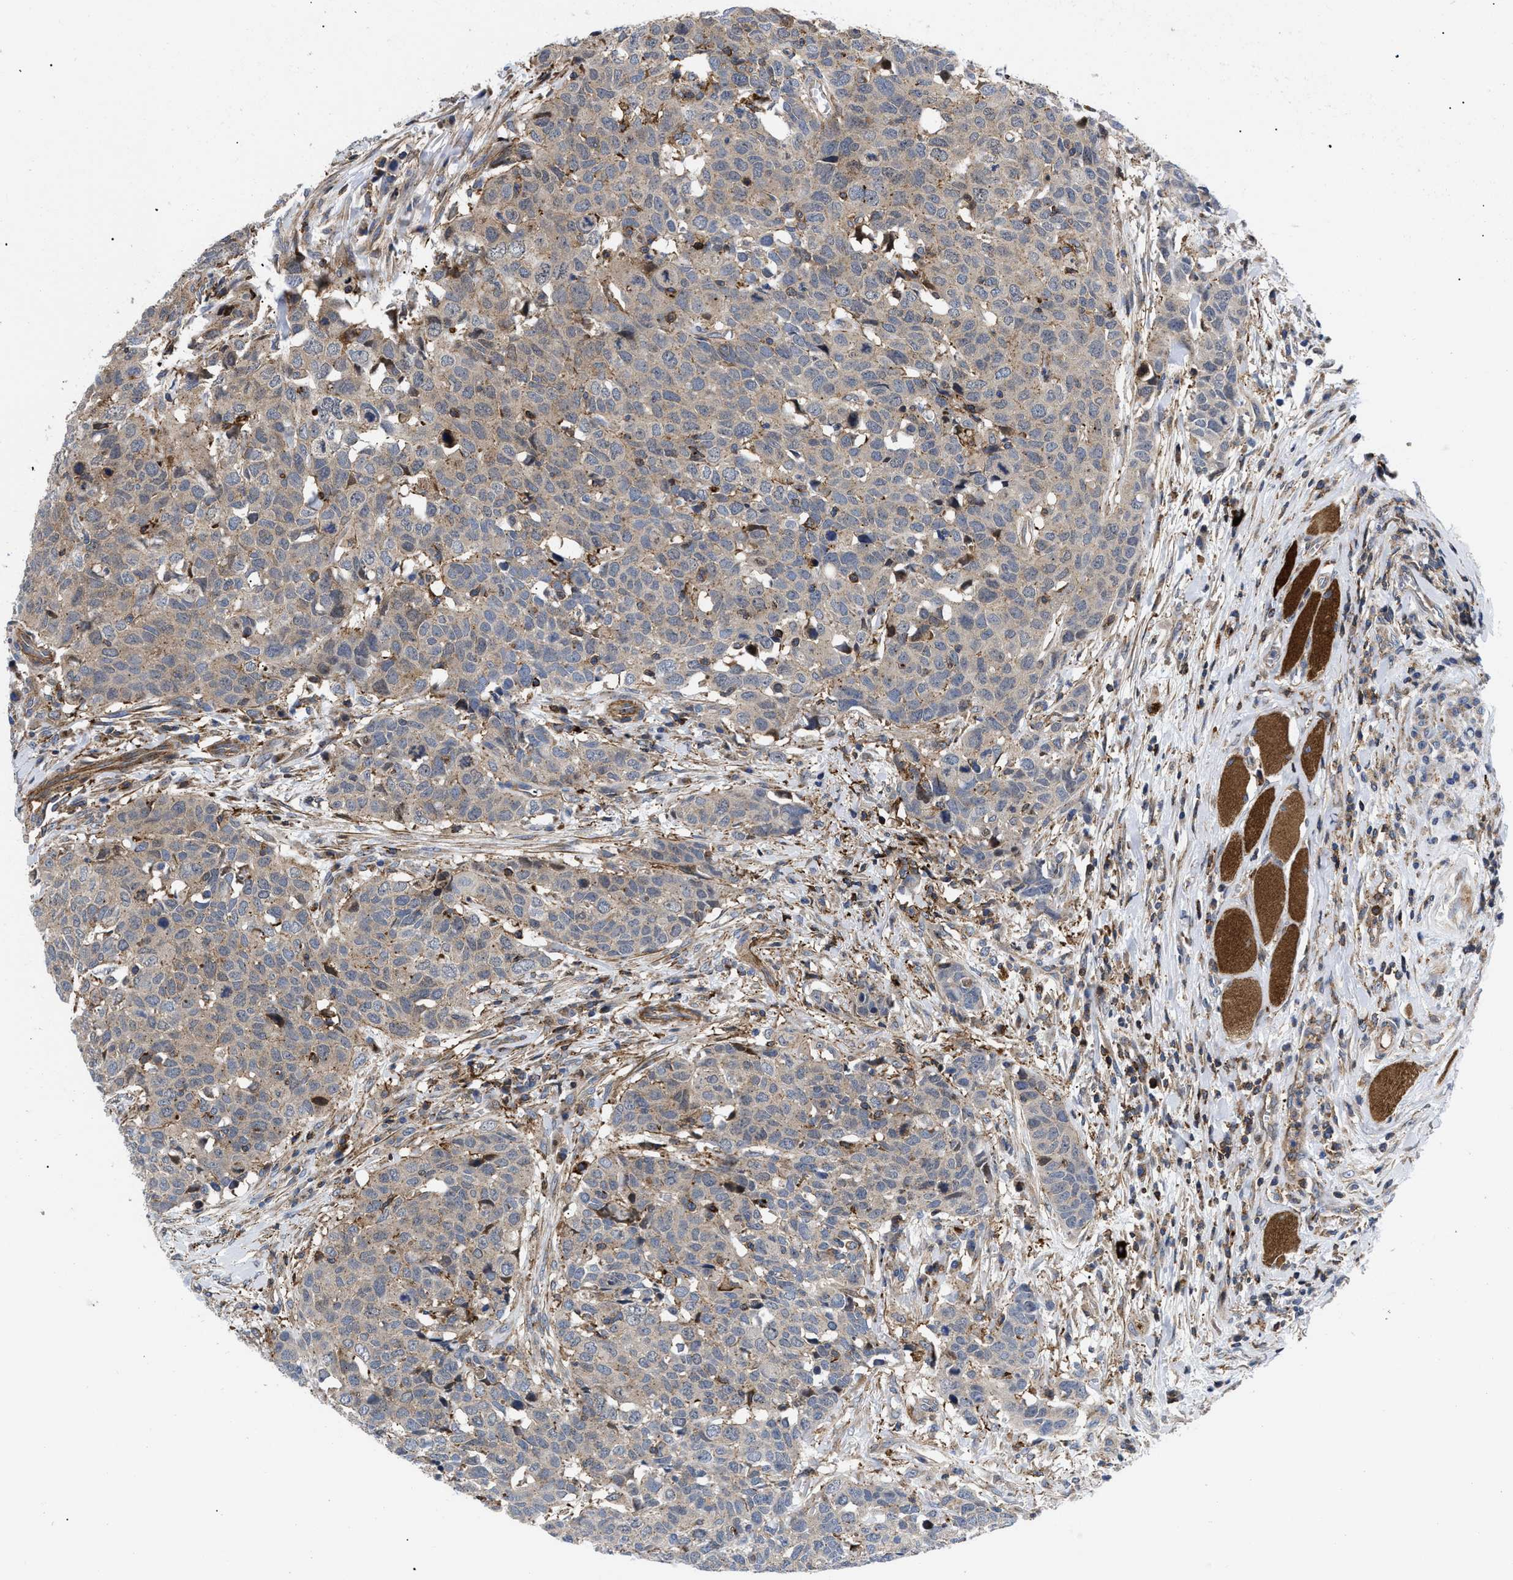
{"staining": {"intensity": "weak", "quantity": ">75%", "location": "cytoplasmic/membranous"}, "tissue": "head and neck cancer", "cell_type": "Tumor cells", "image_type": "cancer", "snomed": [{"axis": "morphology", "description": "Squamous cell carcinoma, NOS"}, {"axis": "topography", "description": "Head-Neck"}], "caption": "Head and neck cancer was stained to show a protein in brown. There is low levels of weak cytoplasmic/membranous staining in about >75% of tumor cells.", "gene": "SPAST", "patient": {"sex": "male", "age": 66}}